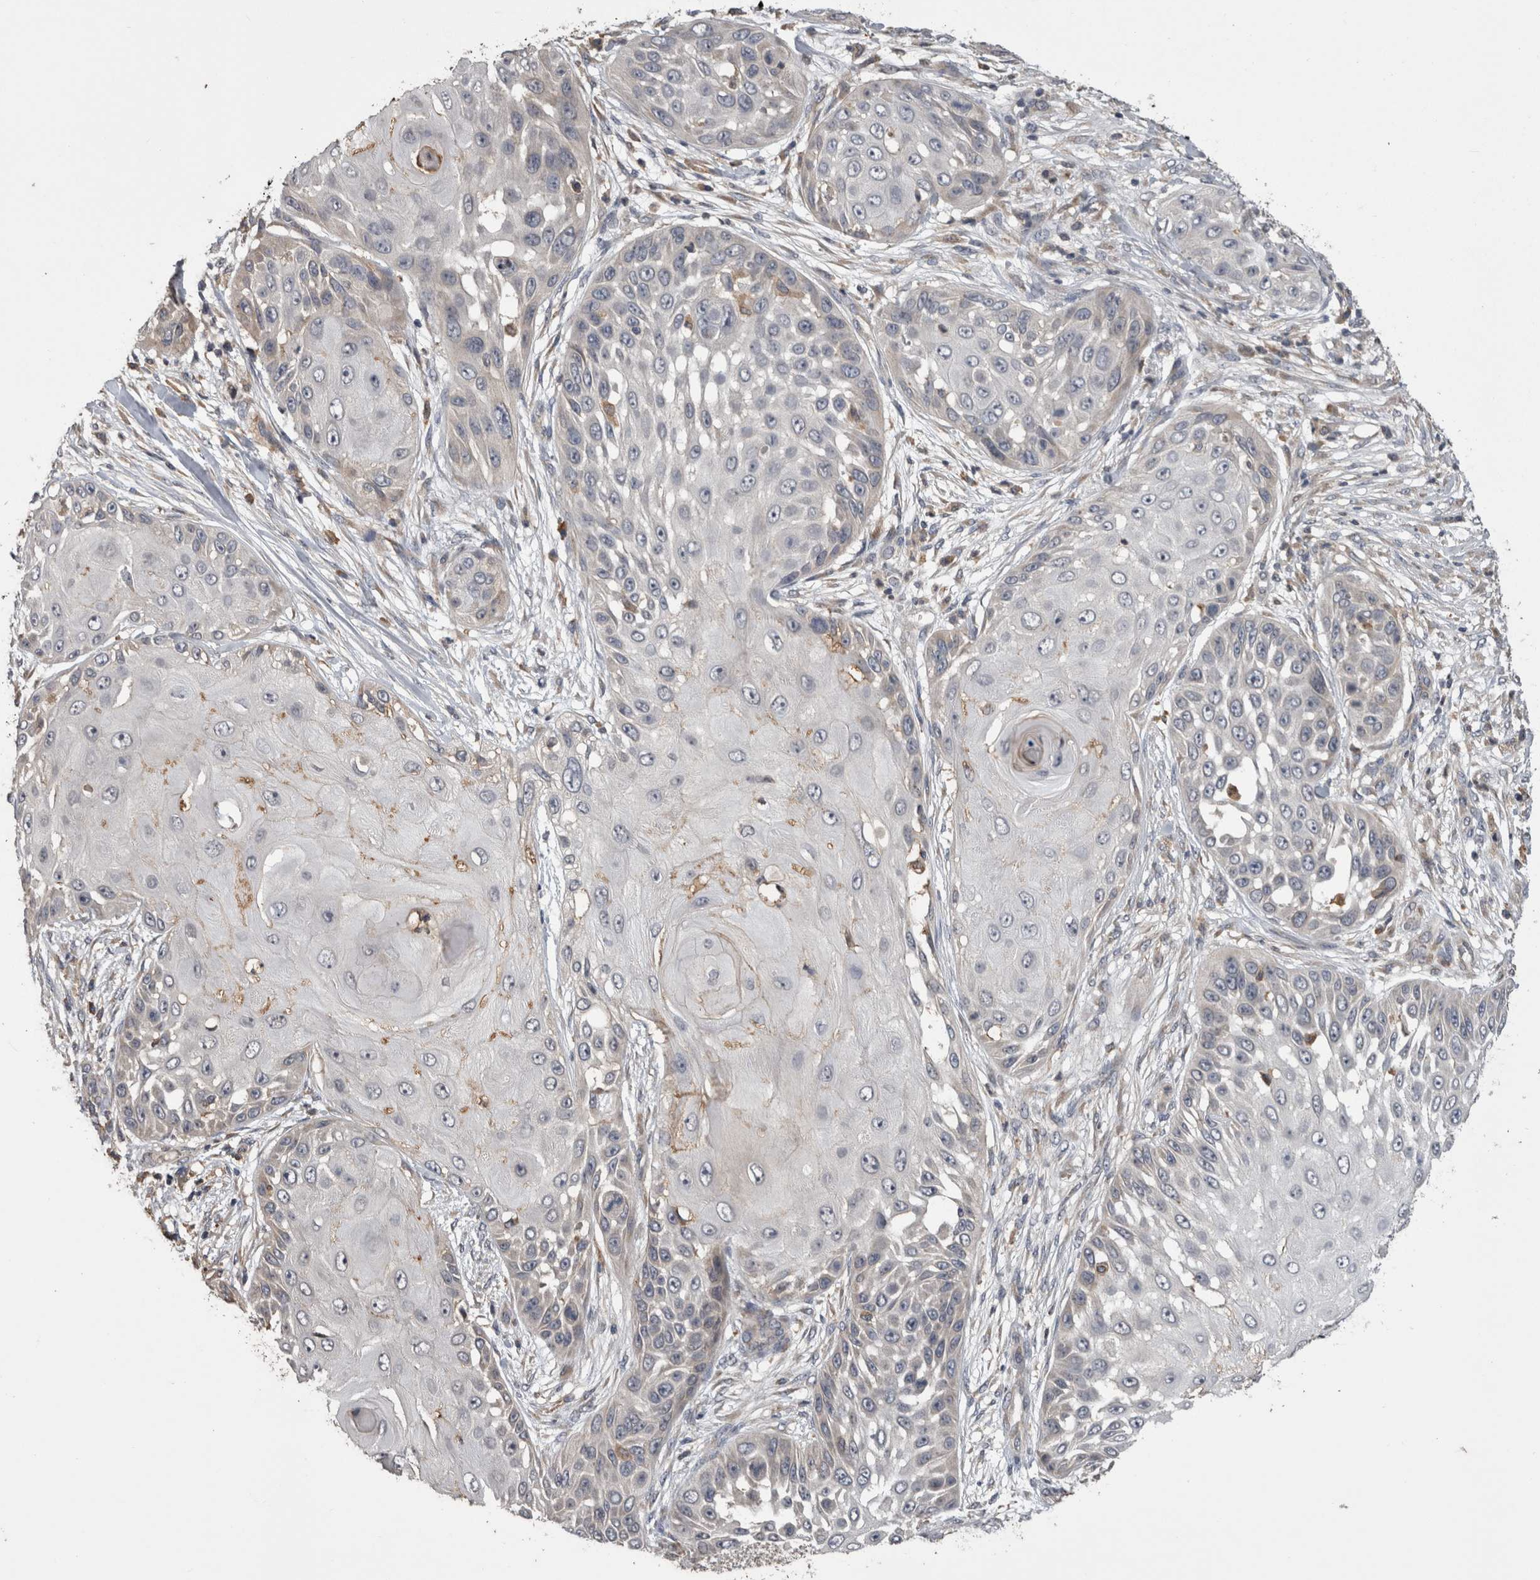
{"staining": {"intensity": "negative", "quantity": "none", "location": "none"}, "tissue": "skin cancer", "cell_type": "Tumor cells", "image_type": "cancer", "snomed": [{"axis": "morphology", "description": "Squamous cell carcinoma, NOS"}, {"axis": "topography", "description": "Skin"}], "caption": "Tumor cells are negative for protein expression in human skin cancer.", "gene": "ANXA13", "patient": {"sex": "female", "age": 44}}